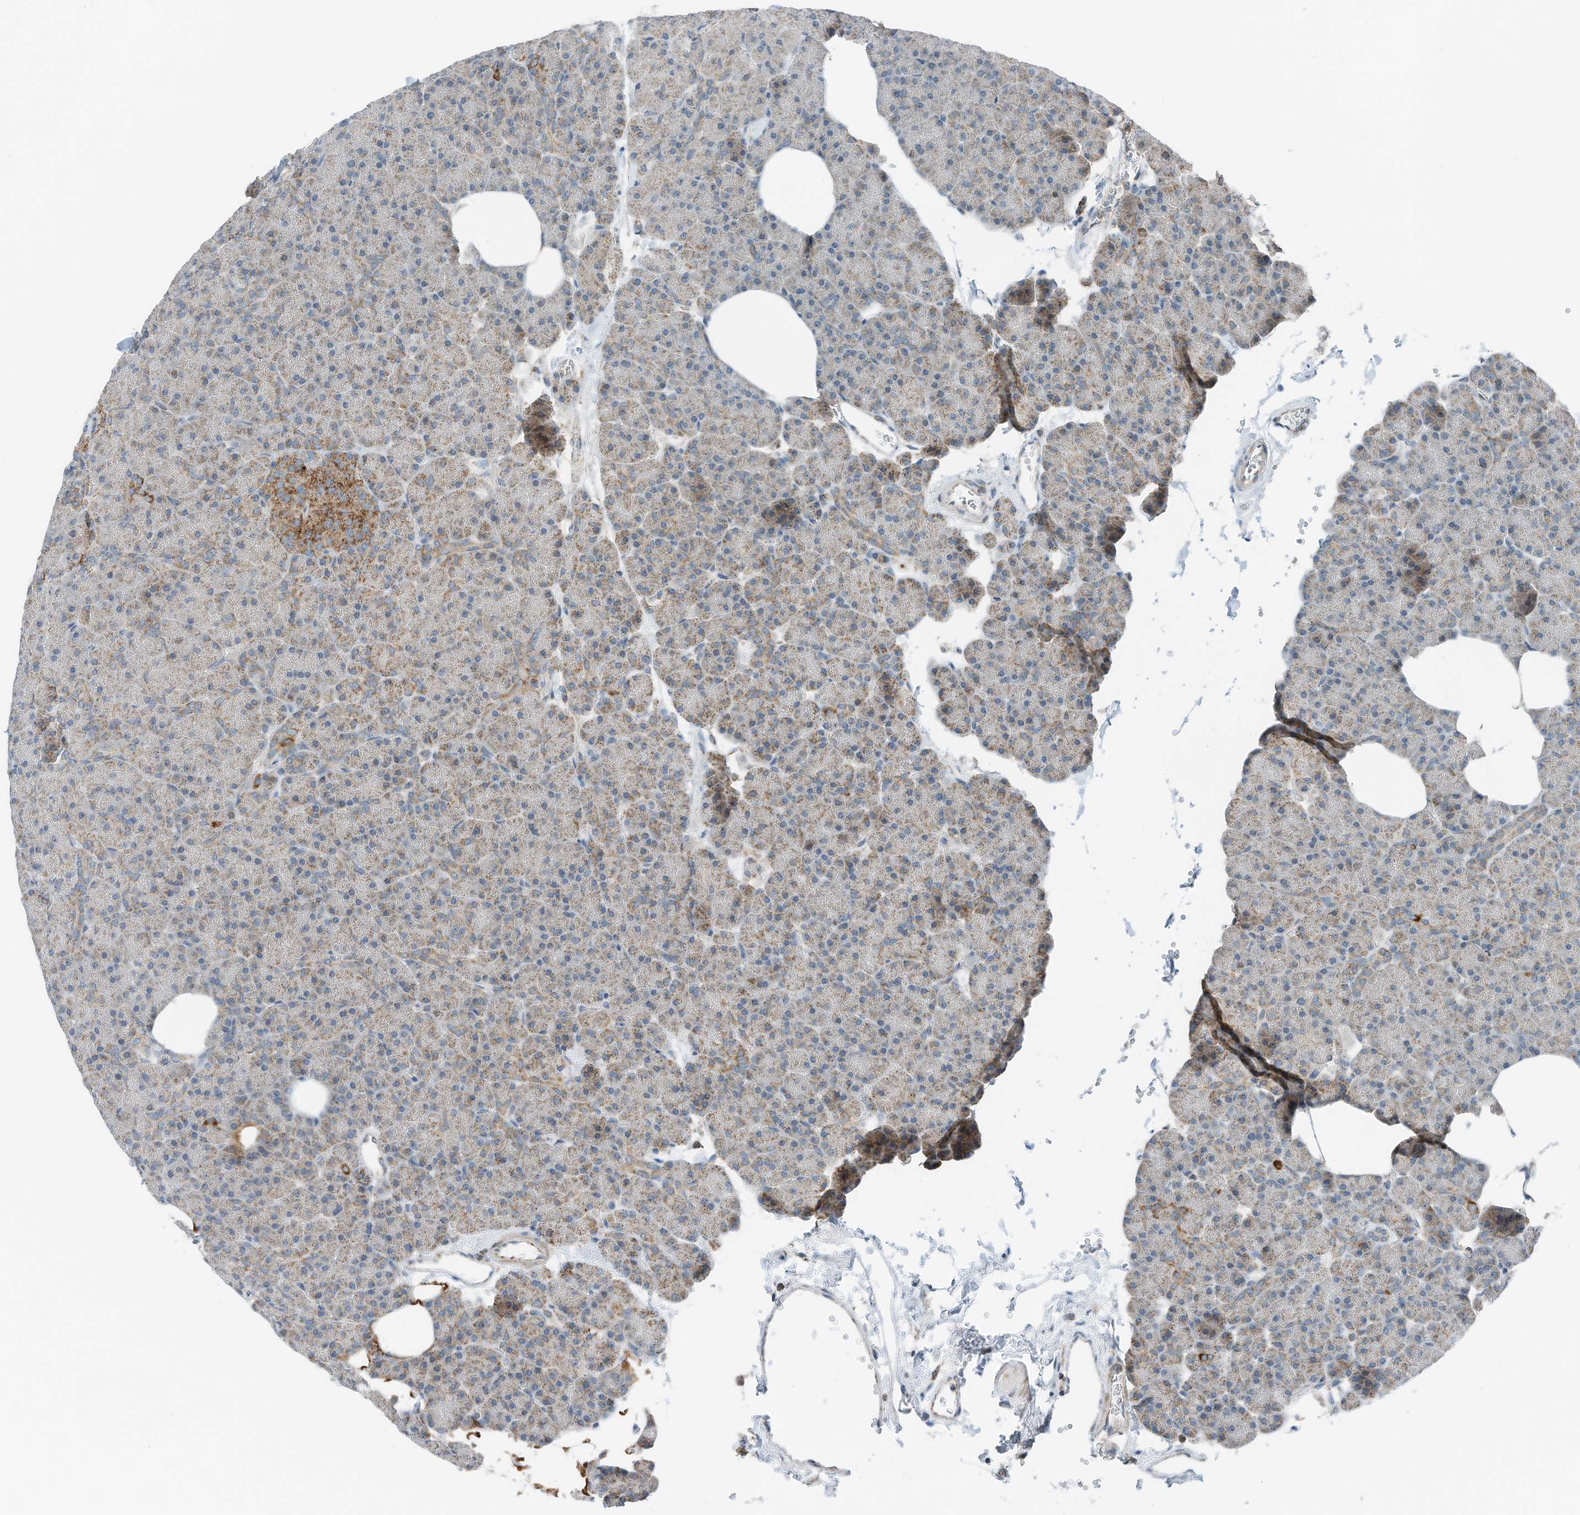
{"staining": {"intensity": "weak", "quantity": ">75%", "location": "cytoplasmic/membranous"}, "tissue": "pancreas", "cell_type": "Exocrine glandular cells", "image_type": "normal", "snomed": [{"axis": "morphology", "description": "Normal tissue, NOS"}, {"axis": "morphology", "description": "Carcinoid, malignant, NOS"}, {"axis": "topography", "description": "Pancreas"}], "caption": "This photomicrograph reveals IHC staining of unremarkable human pancreas, with low weak cytoplasmic/membranous staining in approximately >75% of exocrine glandular cells.", "gene": "RMND1", "patient": {"sex": "female", "age": 35}}